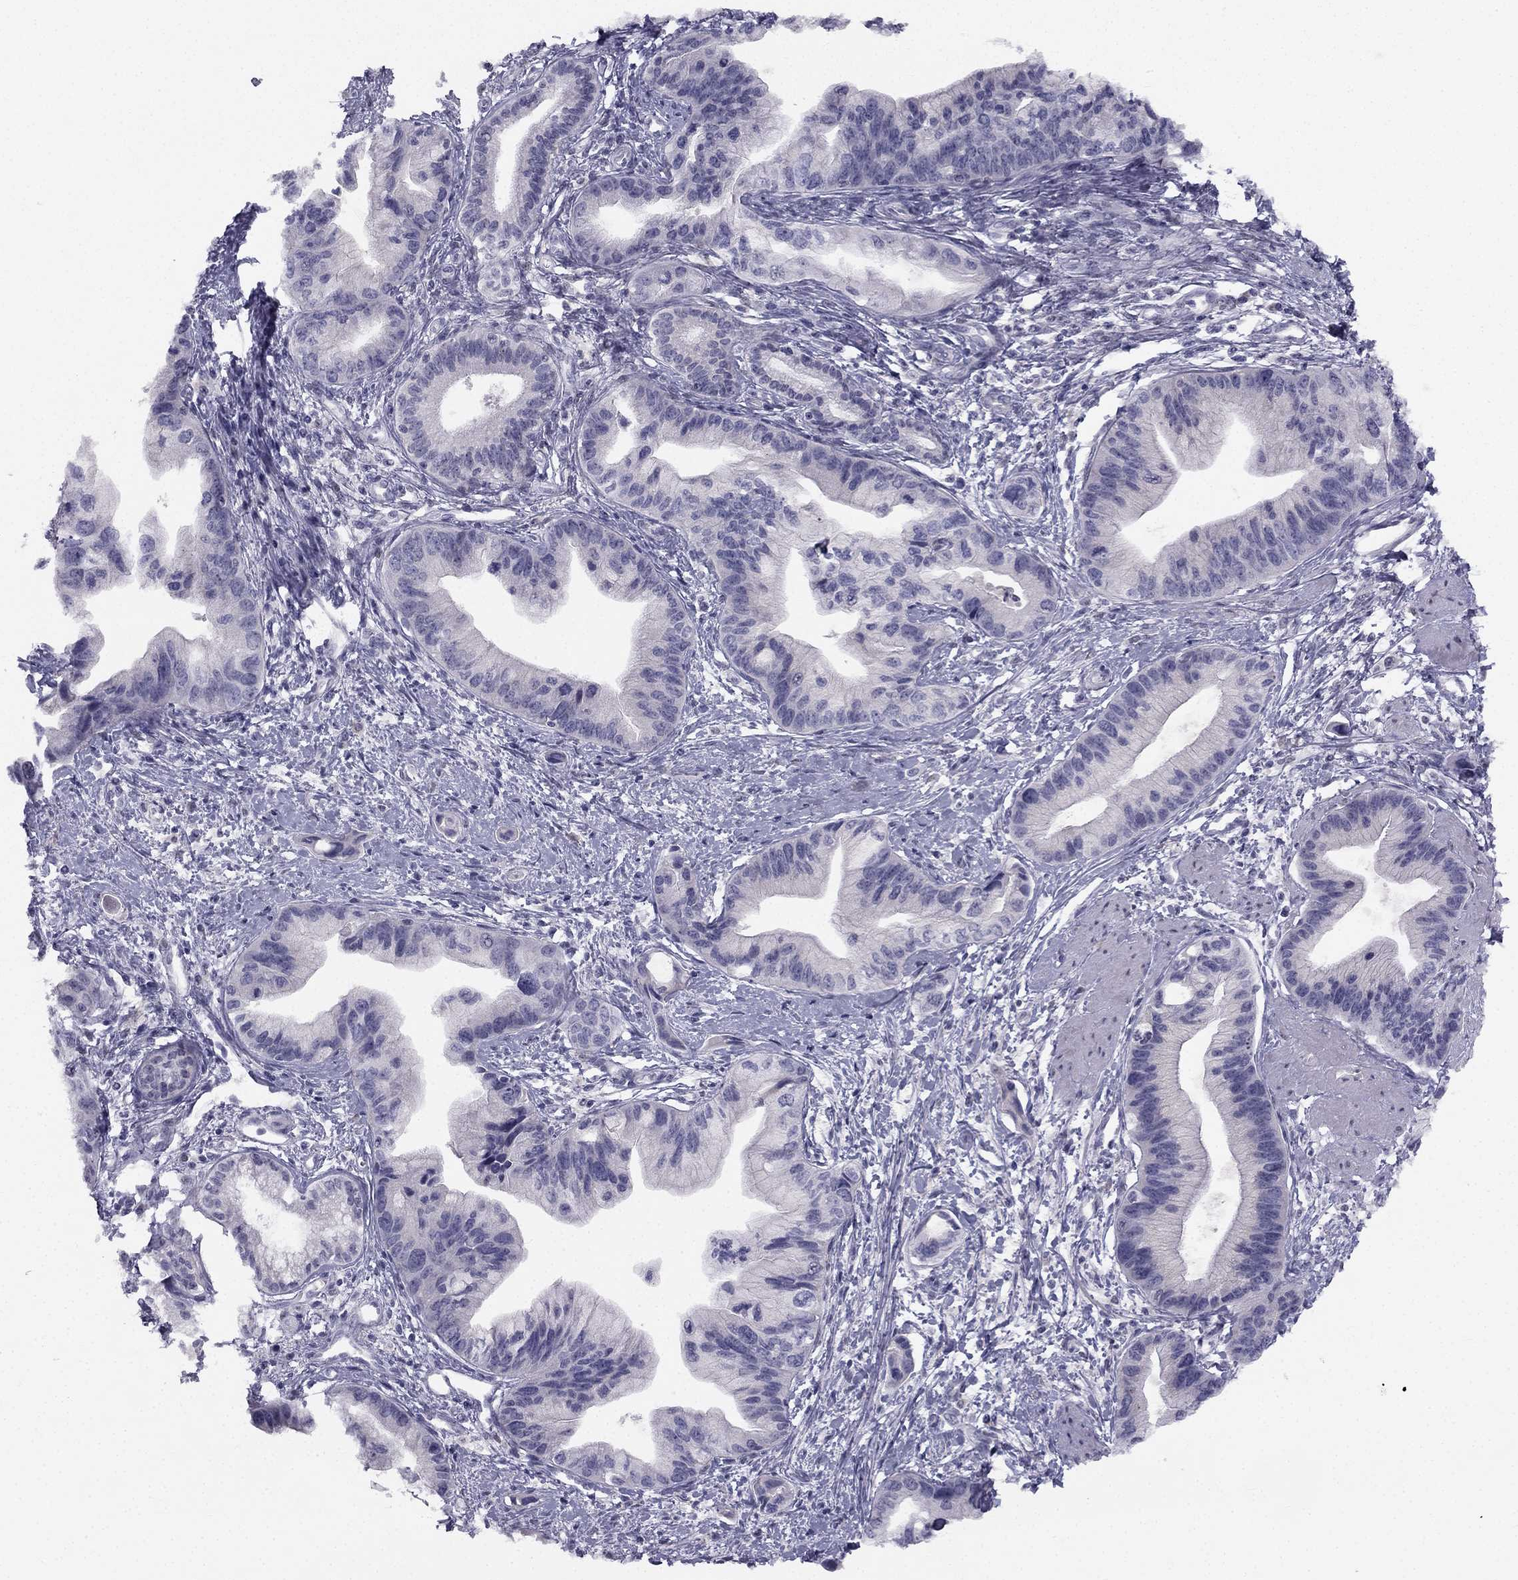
{"staining": {"intensity": "negative", "quantity": "none", "location": "none"}, "tissue": "pancreatic cancer", "cell_type": "Tumor cells", "image_type": "cancer", "snomed": [{"axis": "morphology", "description": "Adenocarcinoma, NOS"}, {"axis": "topography", "description": "Pancreas"}], "caption": "The immunohistochemistry image has no significant positivity in tumor cells of pancreatic adenocarcinoma tissue.", "gene": "TRPS1", "patient": {"sex": "female", "age": 61}}